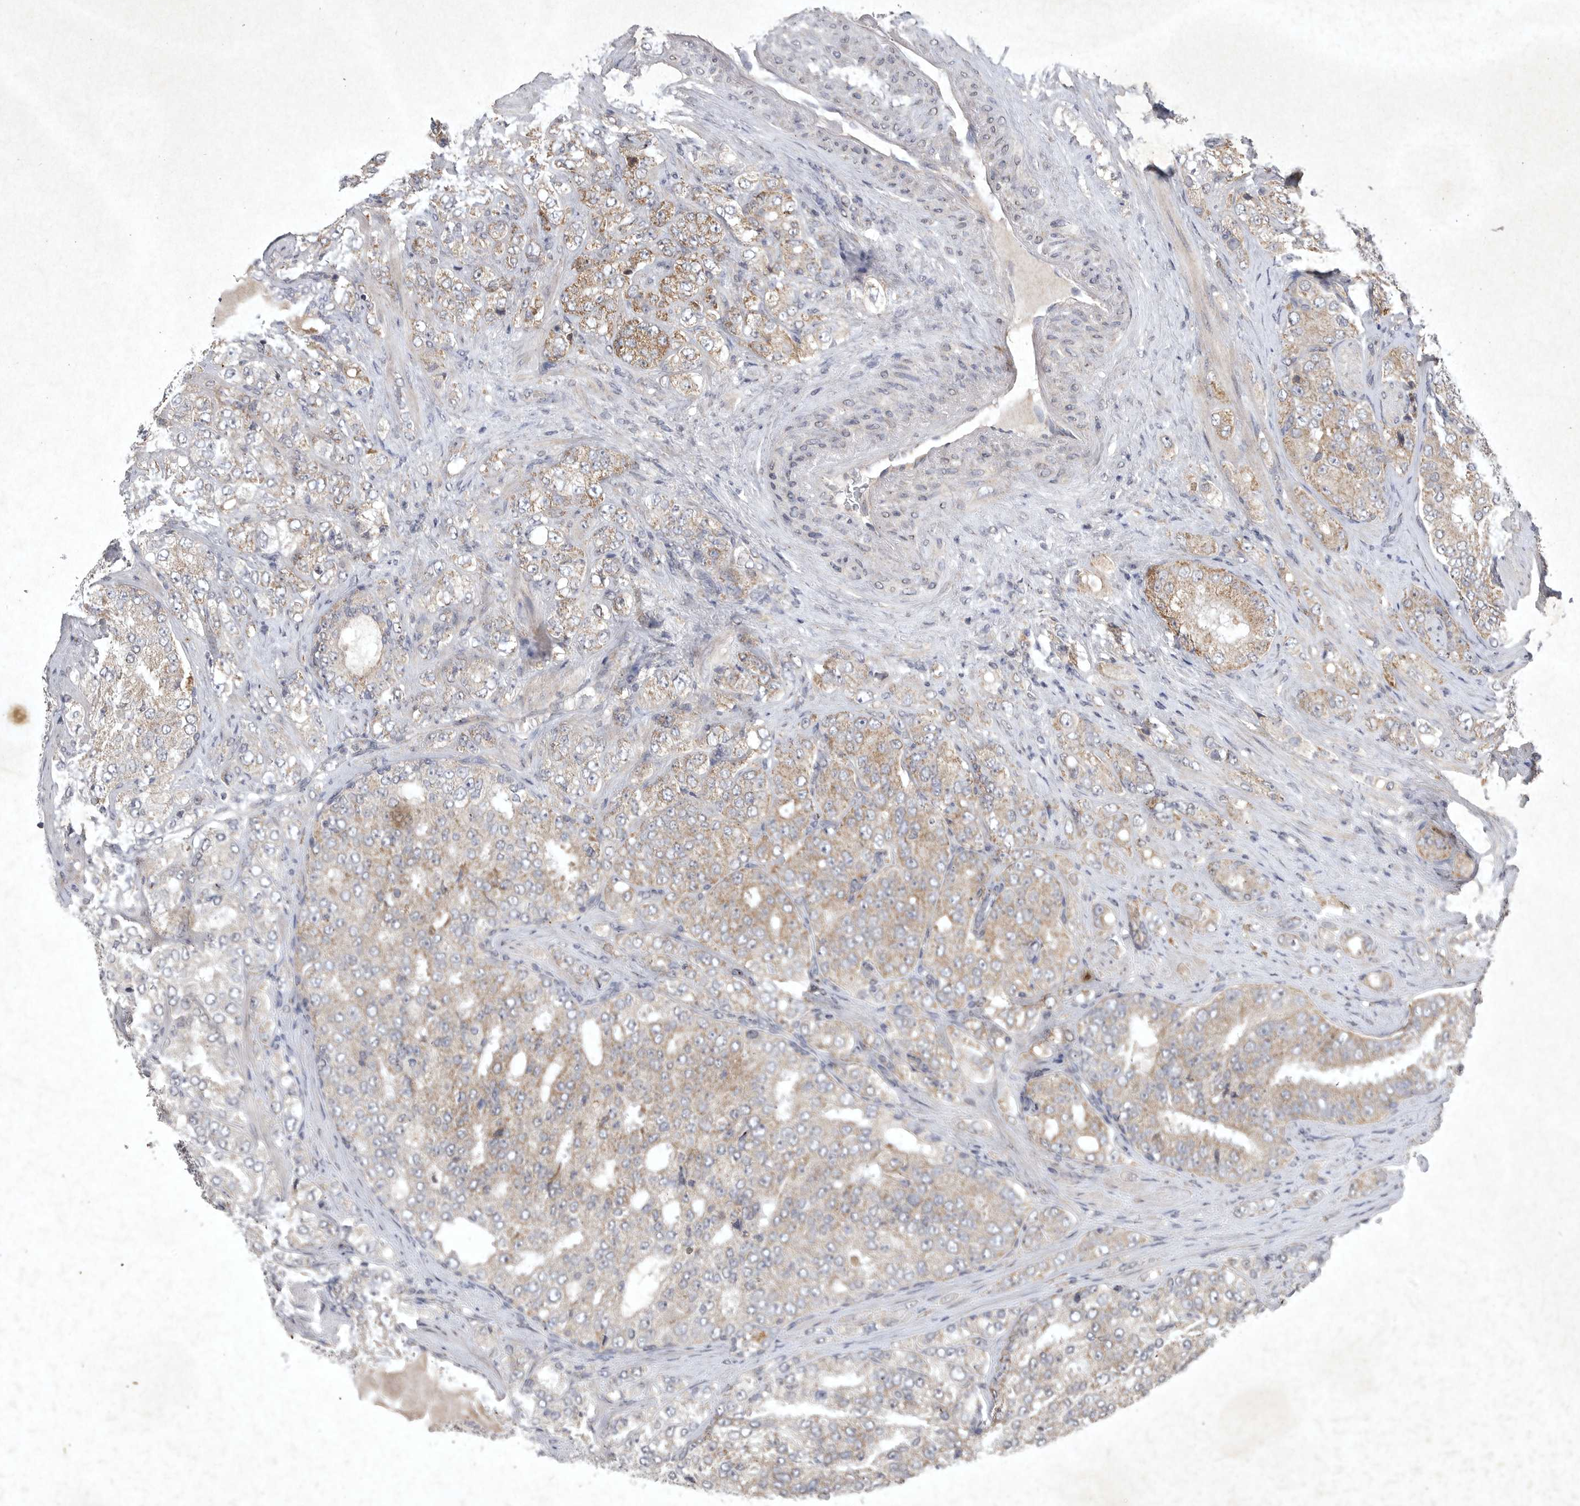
{"staining": {"intensity": "moderate", "quantity": "25%-75%", "location": "cytoplasmic/membranous"}, "tissue": "prostate cancer", "cell_type": "Tumor cells", "image_type": "cancer", "snomed": [{"axis": "morphology", "description": "Adenocarcinoma, High grade"}, {"axis": "topography", "description": "Prostate"}], "caption": "Prostate adenocarcinoma (high-grade) stained with a protein marker exhibits moderate staining in tumor cells.", "gene": "DDR1", "patient": {"sex": "male", "age": 58}}